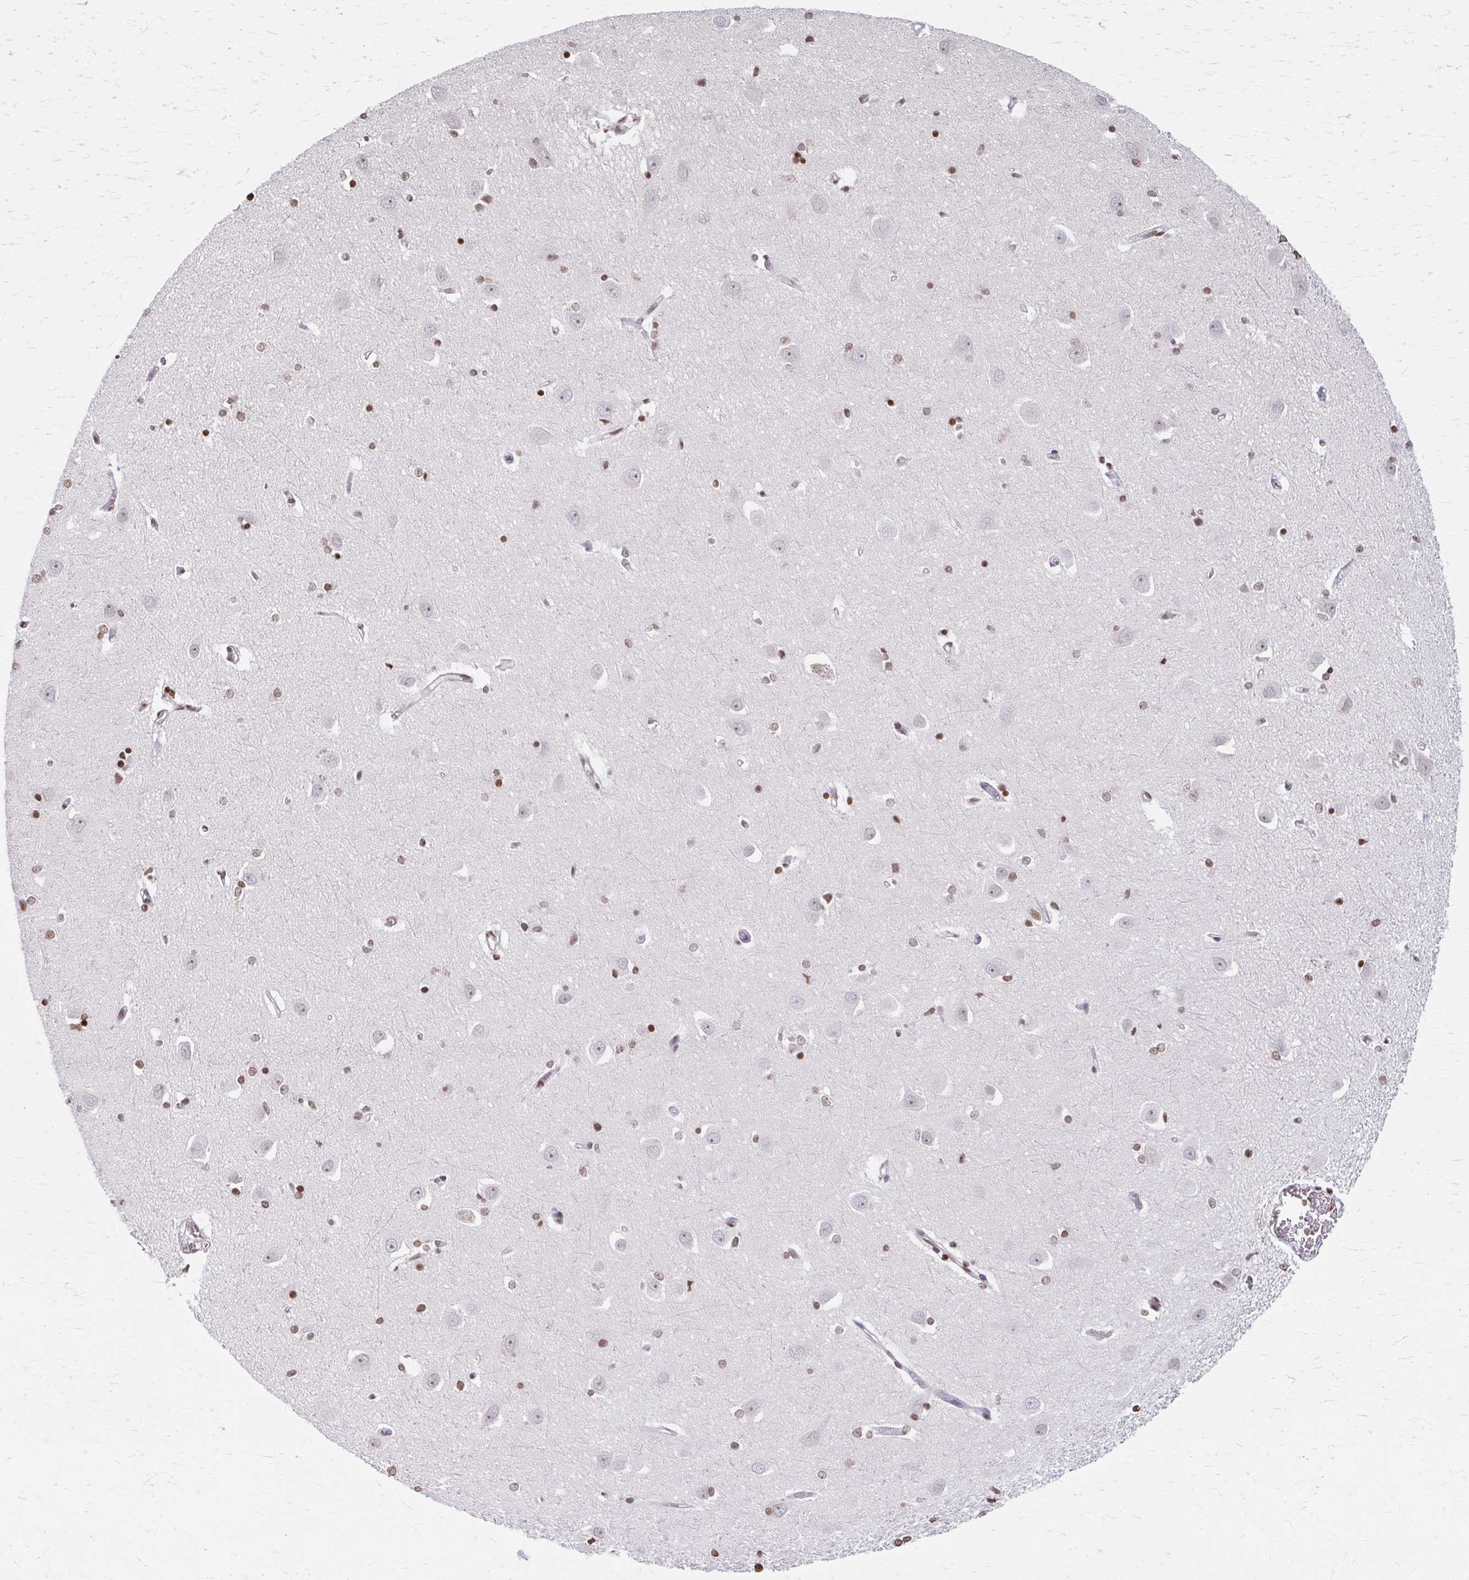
{"staining": {"intensity": "strong", "quantity": ">75%", "location": "nuclear"}, "tissue": "caudate", "cell_type": "Glial cells", "image_type": "normal", "snomed": [{"axis": "morphology", "description": "Normal tissue, NOS"}, {"axis": "topography", "description": "Lateral ventricle wall"}, {"axis": "topography", "description": "Hippocampus"}], "caption": "Strong nuclear positivity is seen in about >75% of glial cells in unremarkable caudate.", "gene": "ORC3", "patient": {"sex": "female", "age": 63}}